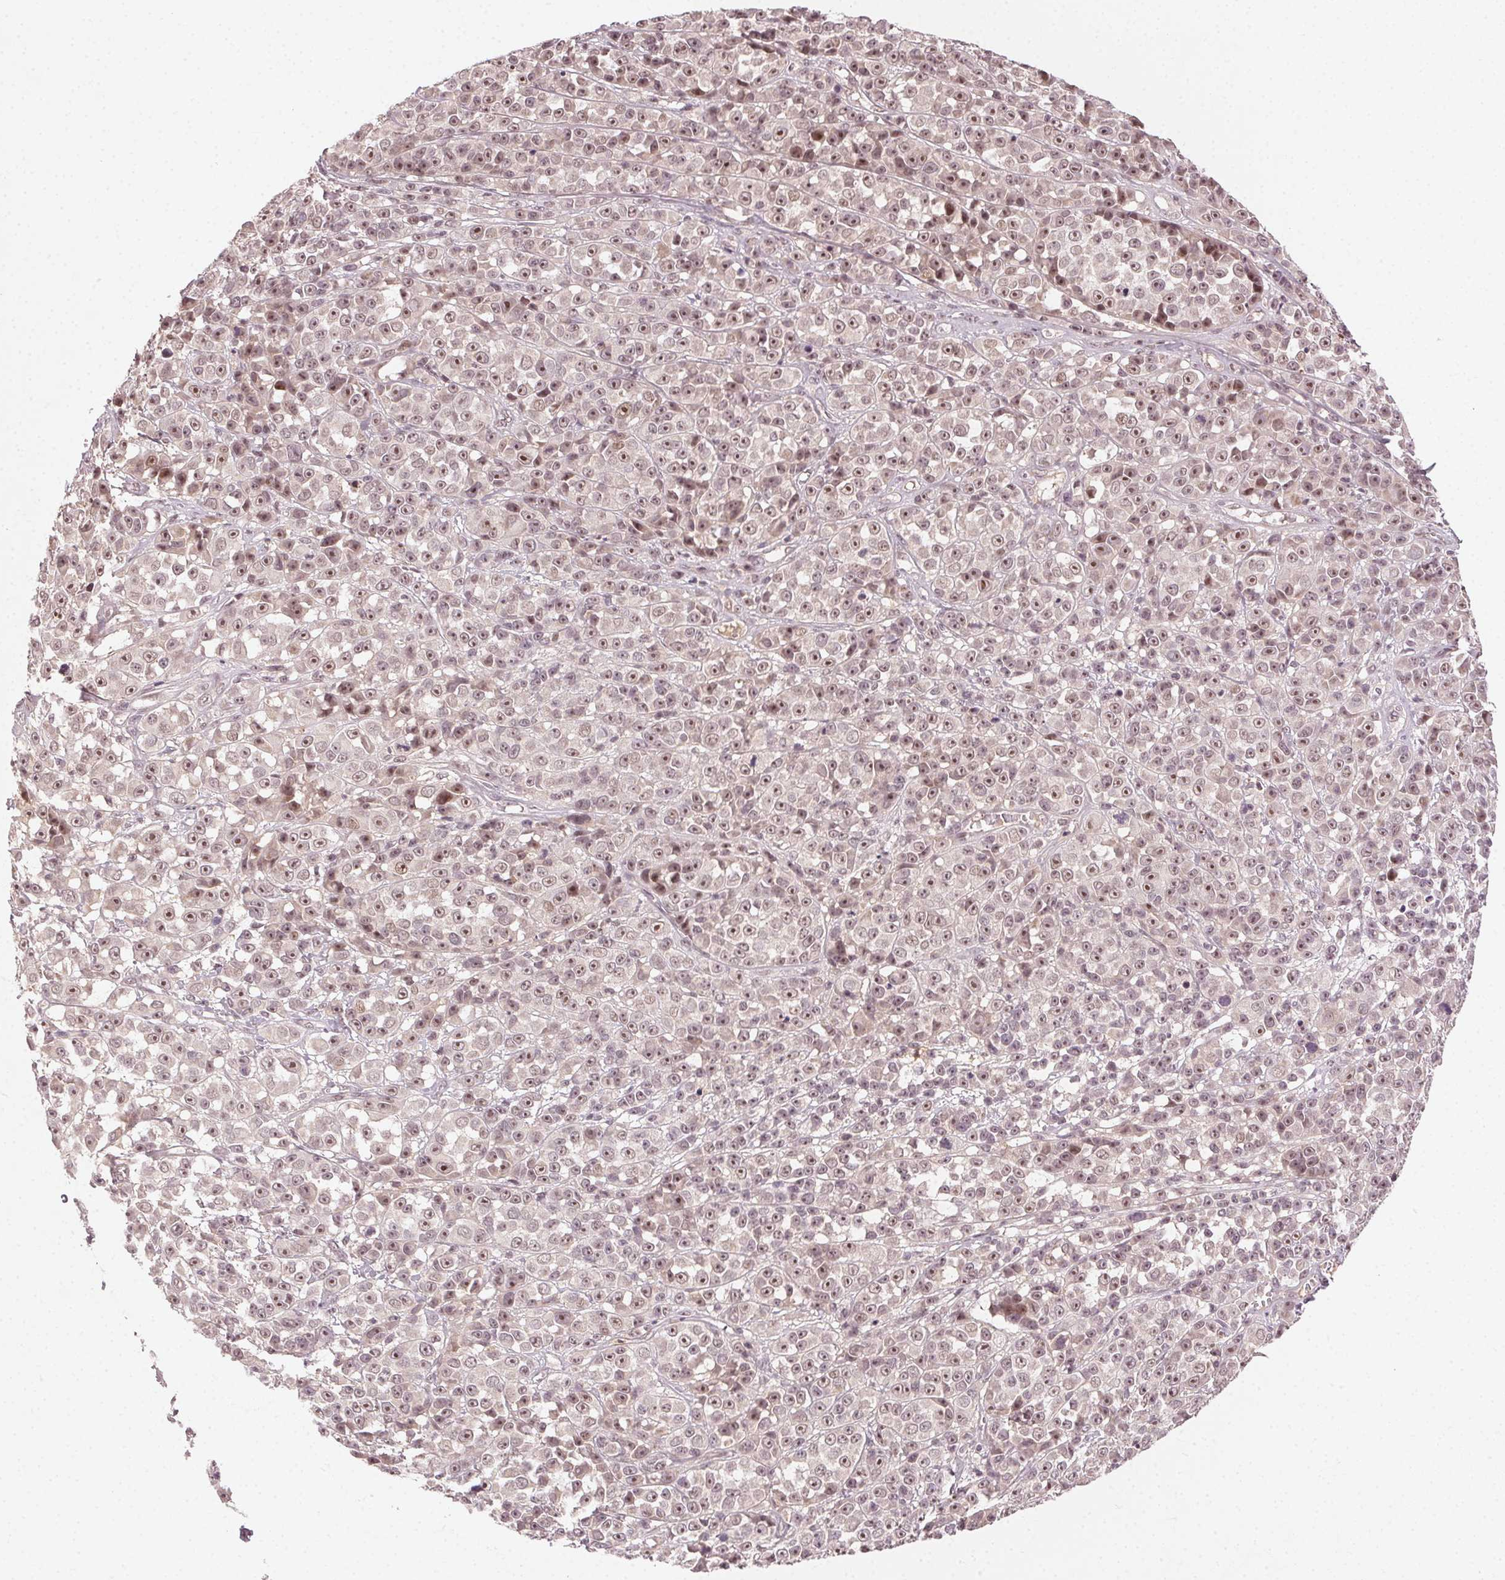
{"staining": {"intensity": "moderate", "quantity": ">75%", "location": "nuclear"}, "tissue": "melanoma", "cell_type": "Tumor cells", "image_type": "cancer", "snomed": [{"axis": "morphology", "description": "Malignant melanoma, NOS"}, {"axis": "topography", "description": "Skin"}, {"axis": "topography", "description": "Skin of back"}], "caption": "Melanoma was stained to show a protein in brown. There is medium levels of moderate nuclear positivity in about >75% of tumor cells.", "gene": "TUB", "patient": {"sex": "male", "age": 91}}